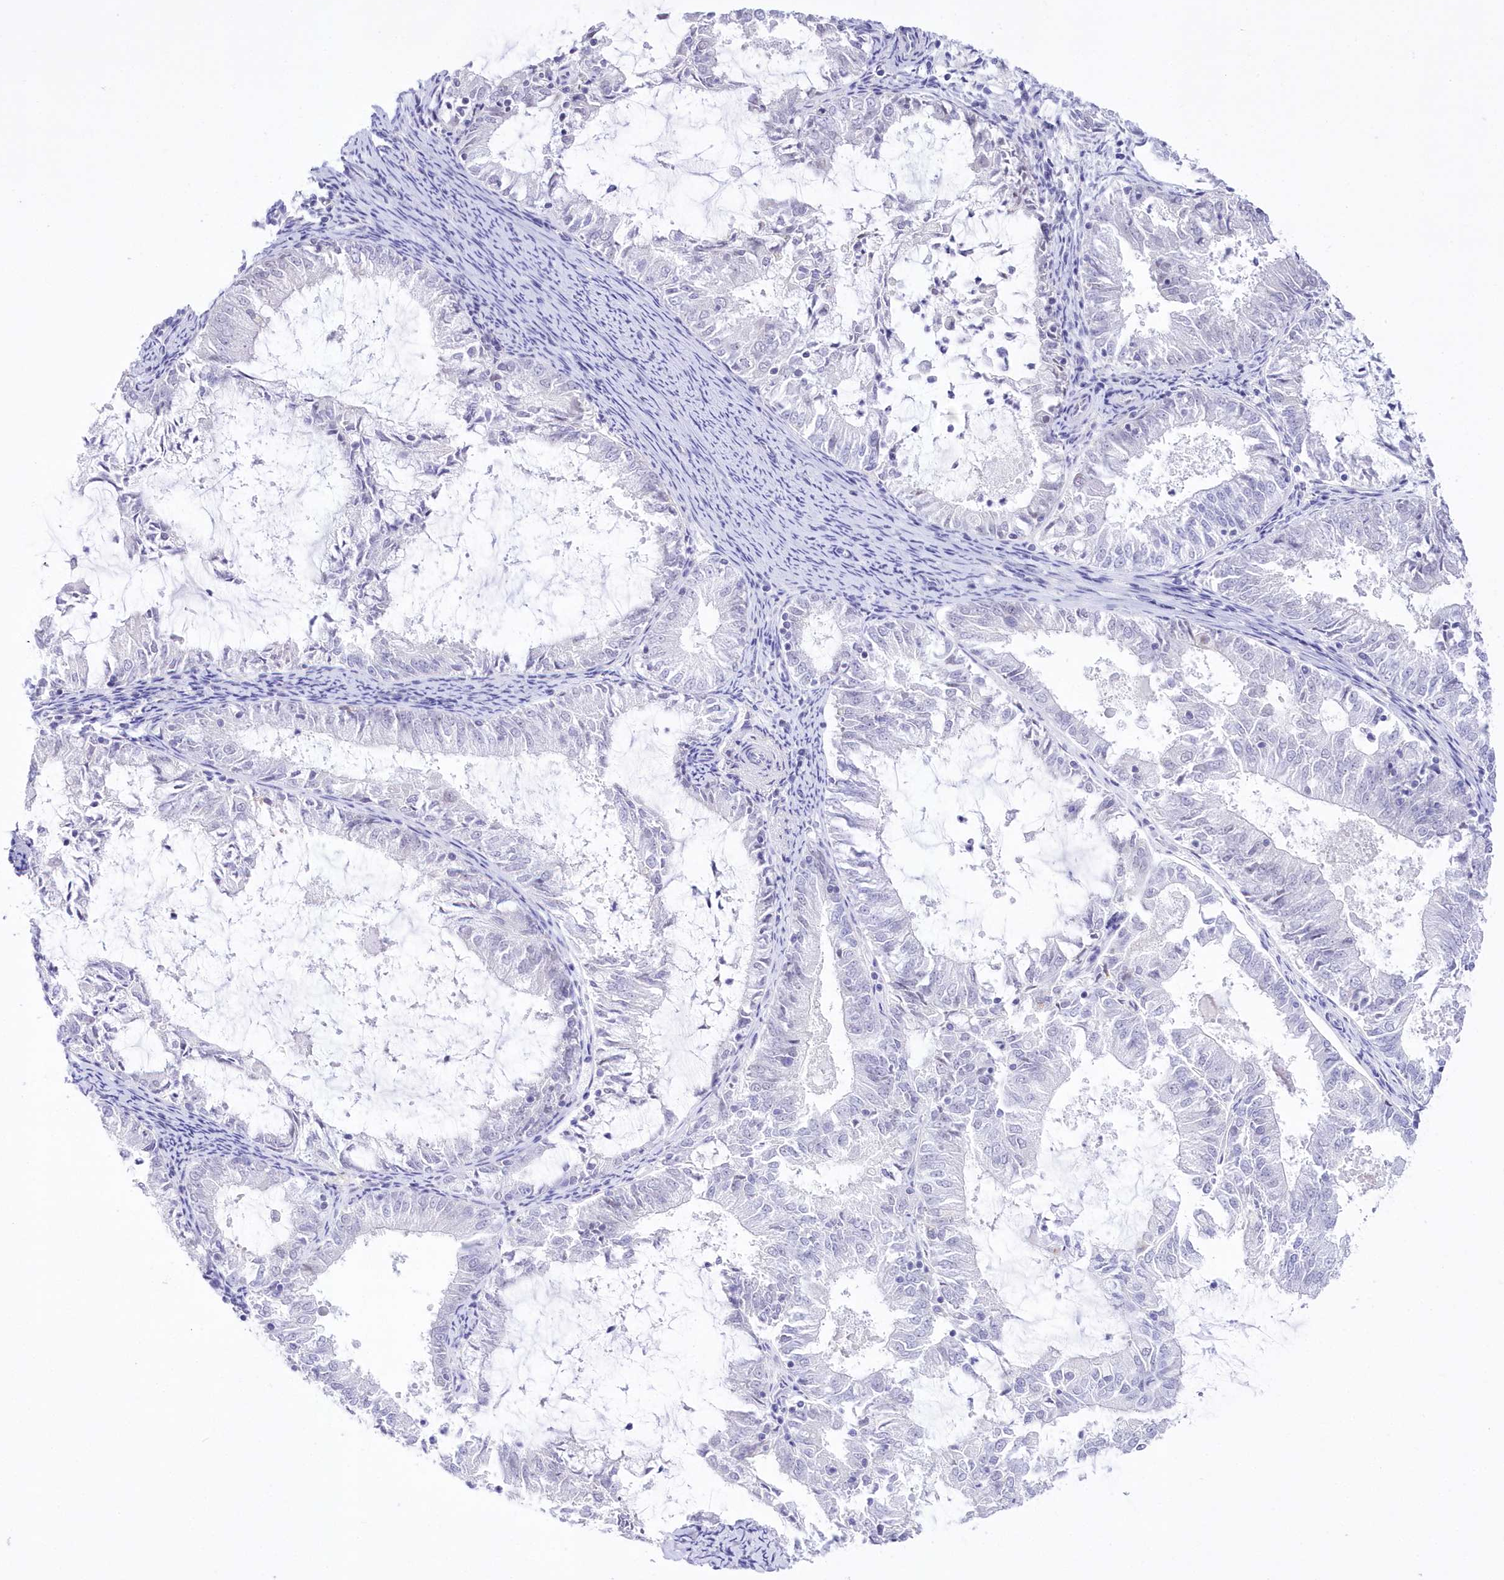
{"staining": {"intensity": "negative", "quantity": "none", "location": "none"}, "tissue": "endometrial cancer", "cell_type": "Tumor cells", "image_type": "cancer", "snomed": [{"axis": "morphology", "description": "Adenocarcinoma, NOS"}, {"axis": "topography", "description": "Endometrium"}], "caption": "High power microscopy photomicrograph of an IHC histopathology image of adenocarcinoma (endometrial), revealing no significant staining in tumor cells.", "gene": "UBA6", "patient": {"sex": "female", "age": 57}}